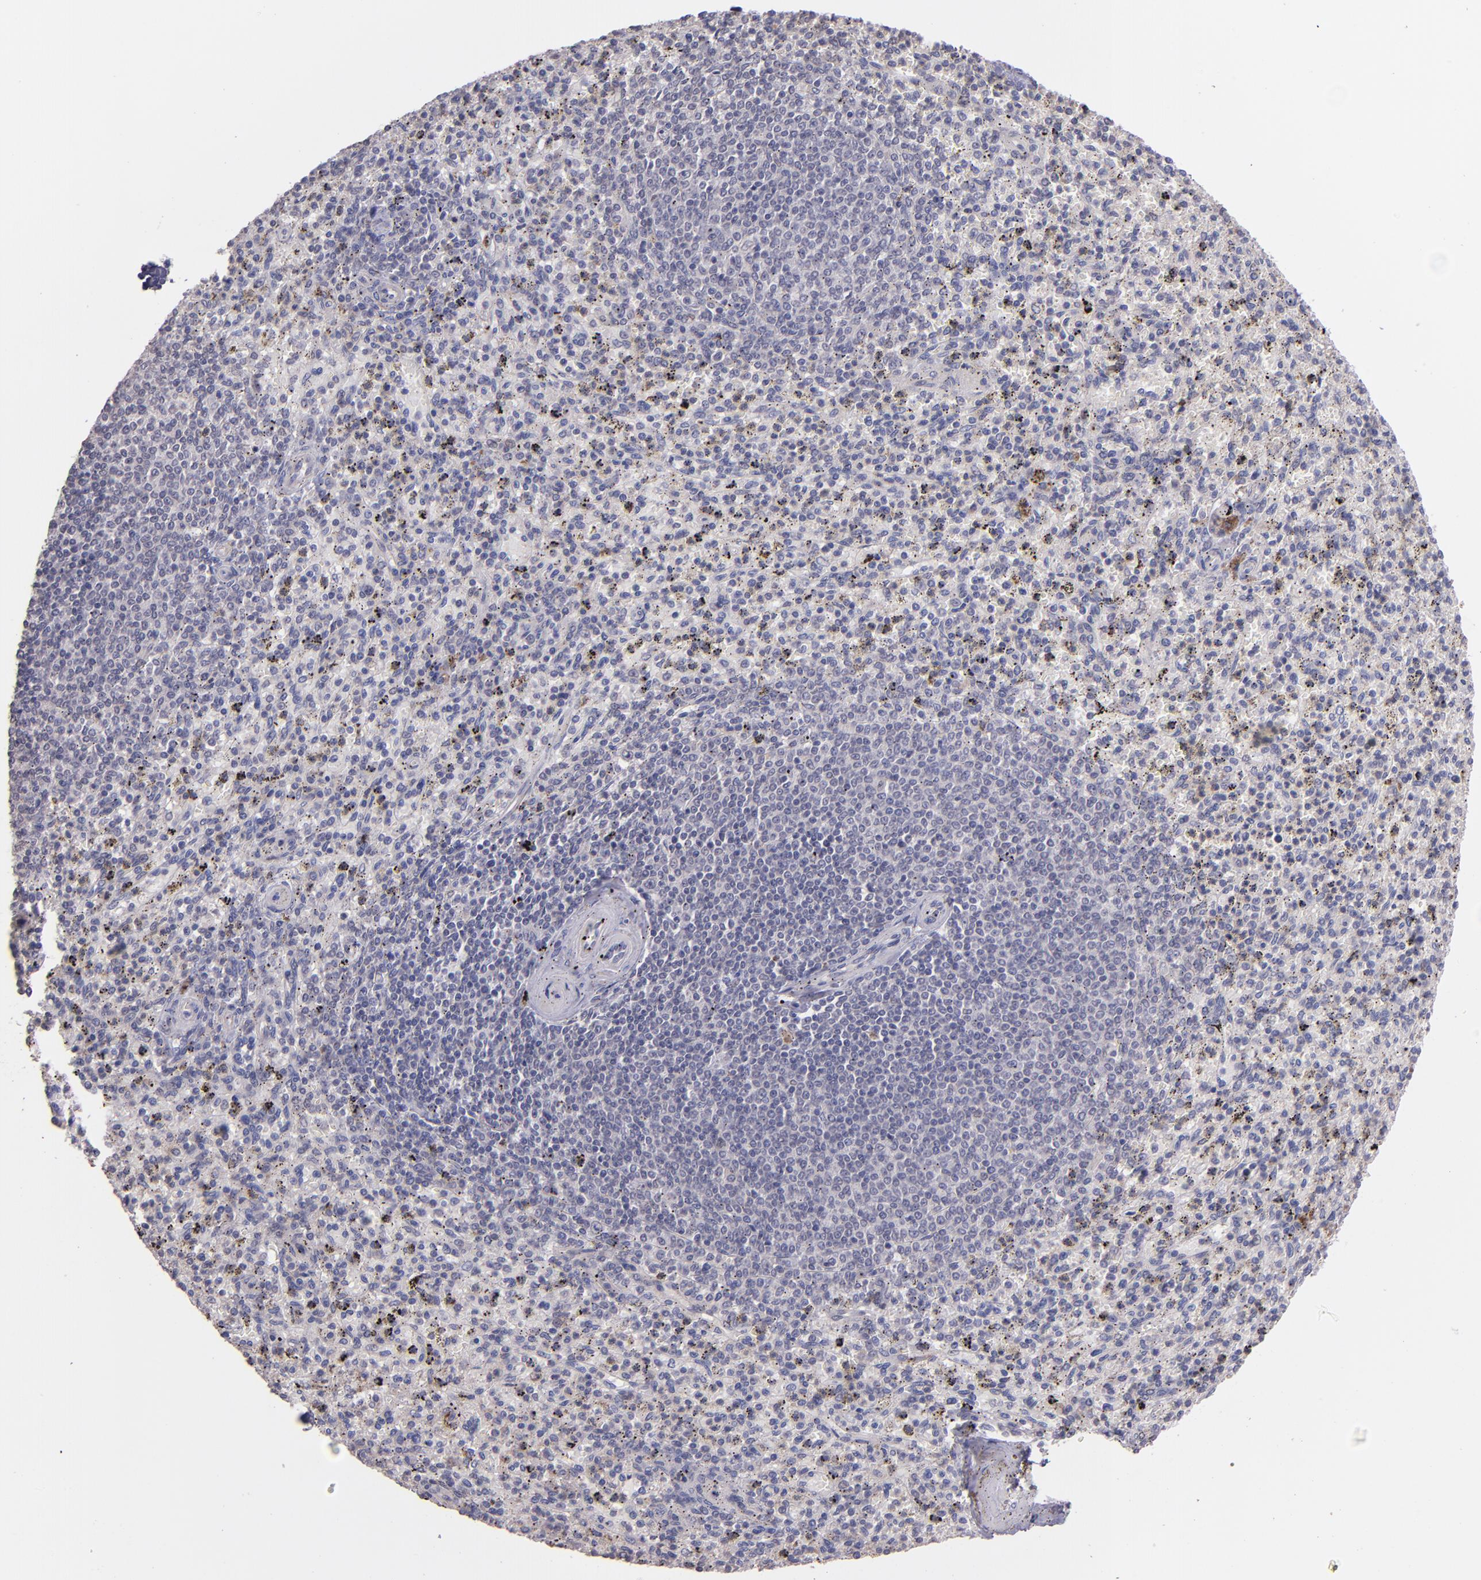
{"staining": {"intensity": "negative", "quantity": "none", "location": "none"}, "tissue": "spleen", "cell_type": "Cells in red pulp", "image_type": "normal", "snomed": [{"axis": "morphology", "description": "Normal tissue, NOS"}, {"axis": "topography", "description": "Spleen"}], "caption": "An immunohistochemistry micrograph of benign spleen is shown. There is no staining in cells in red pulp of spleen. Nuclei are stained in blue.", "gene": "NUP62CL", "patient": {"sex": "male", "age": 72}}